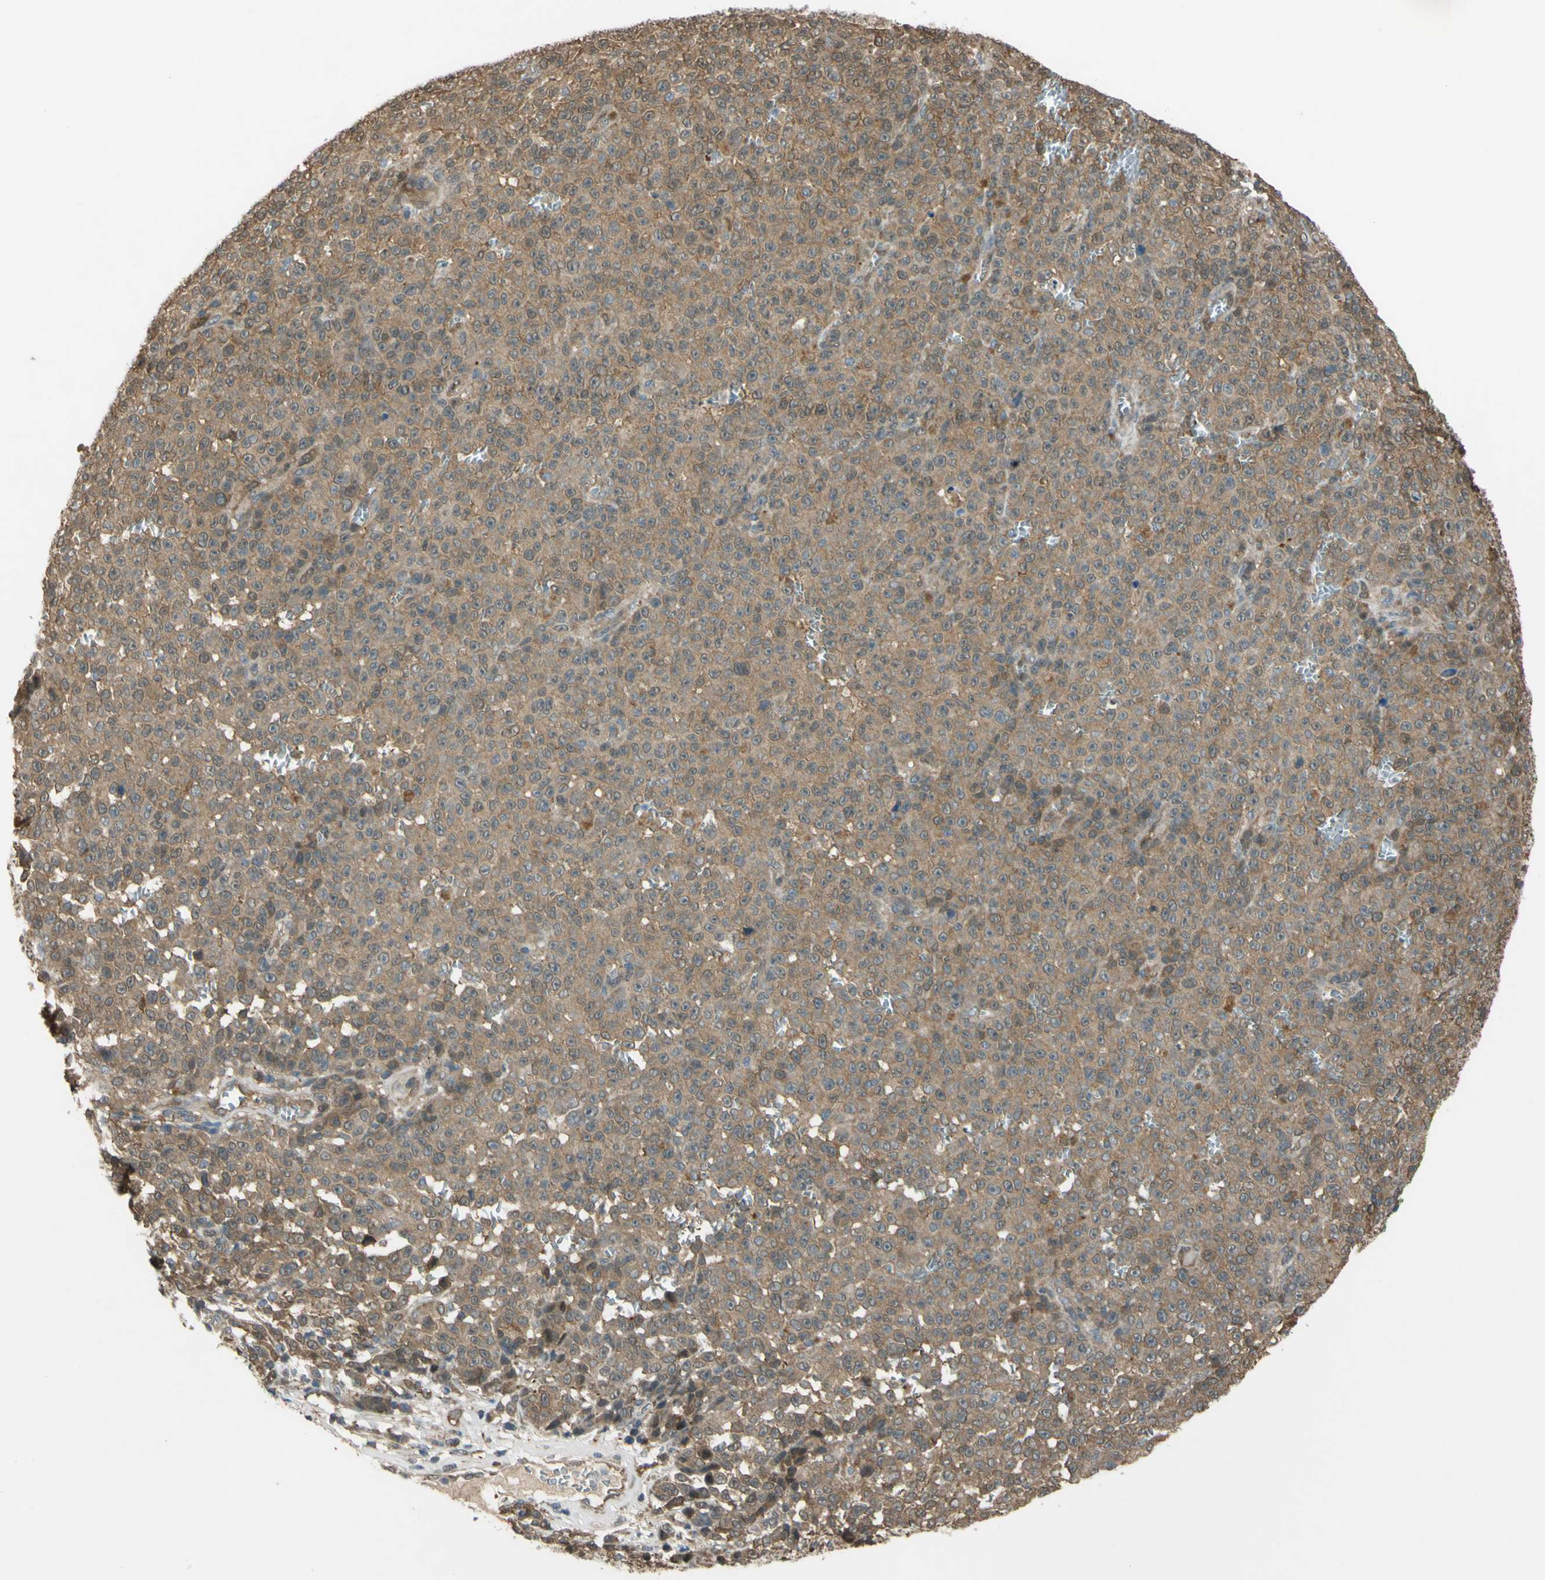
{"staining": {"intensity": "moderate", "quantity": ">75%", "location": "cytoplasmic/membranous"}, "tissue": "melanoma", "cell_type": "Tumor cells", "image_type": "cancer", "snomed": [{"axis": "morphology", "description": "Malignant melanoma, NOS"}, {"axis": "topography", "description": "Skin"}], "caption": "This photomicrograph demonstrates immunohistochemistry staining of human malignant melanoma, with medium moderate cytoplasmic/membranous staining in approximately >75% of tumor cells.", "gene": "YWHAQ", "patient": {"sex": "female", "age": 82}}